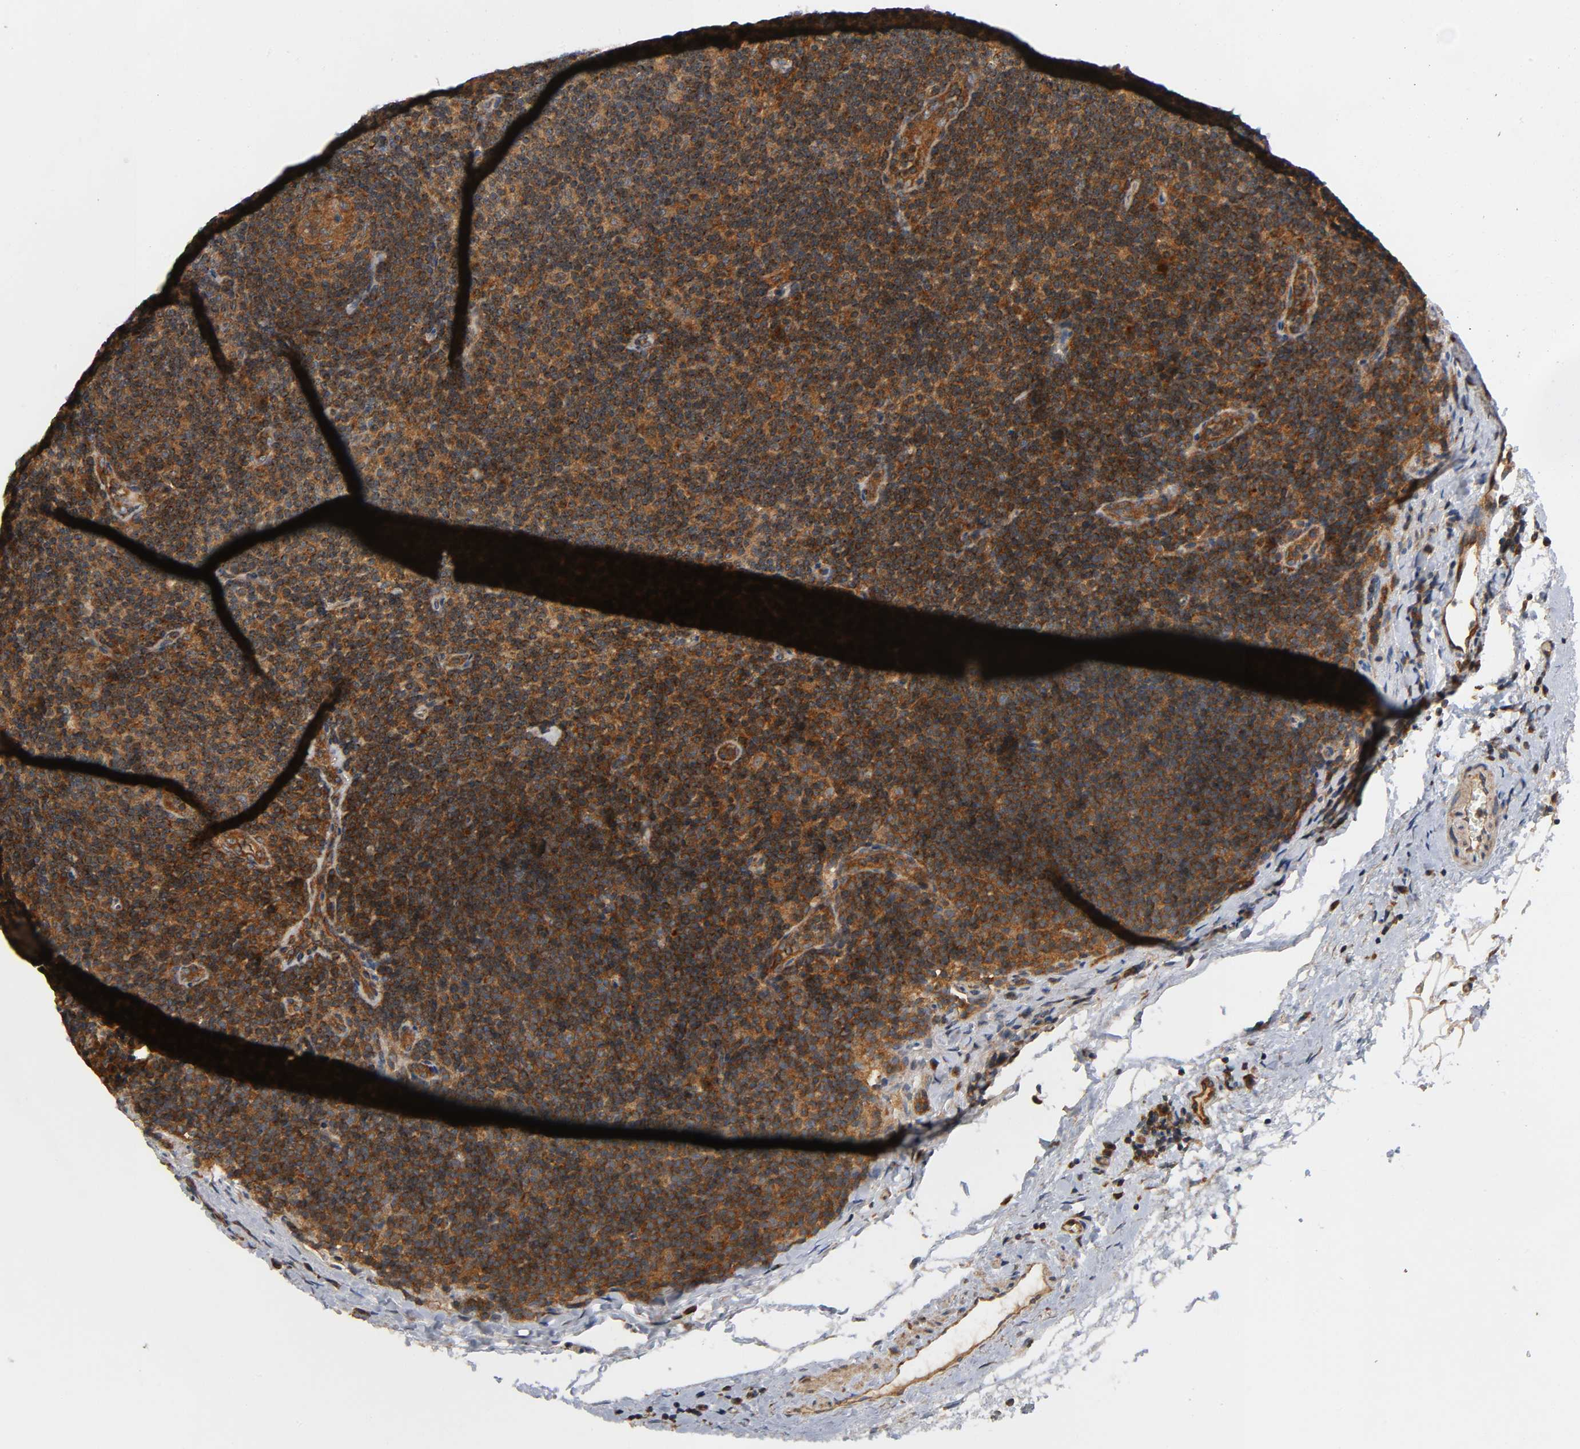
{"staining": {"intensity": "strong", "quantity": ">75%", "location": "cytoplasmic/membranous"}, "tissue": "lymphoma", "cell_type": "Tumor cells", "image_type": "cancer", "snomed": [{"axis": "morphology", "description": "Malignant lymphoma, non-Hodgkin's type, Low grade"}, {"axis": "topography", "description": "Lymph node"}], "caption": "Human malignant lymphoma, non-Hodgkin's type (low-grade) stained for a protein (brown) demonstrates strong cytoplasmic/membranous positive positivity in approximately >75% of tumor cells.", "gene": "IKBKB", "patient": {"sex": "male", "age": 70}}